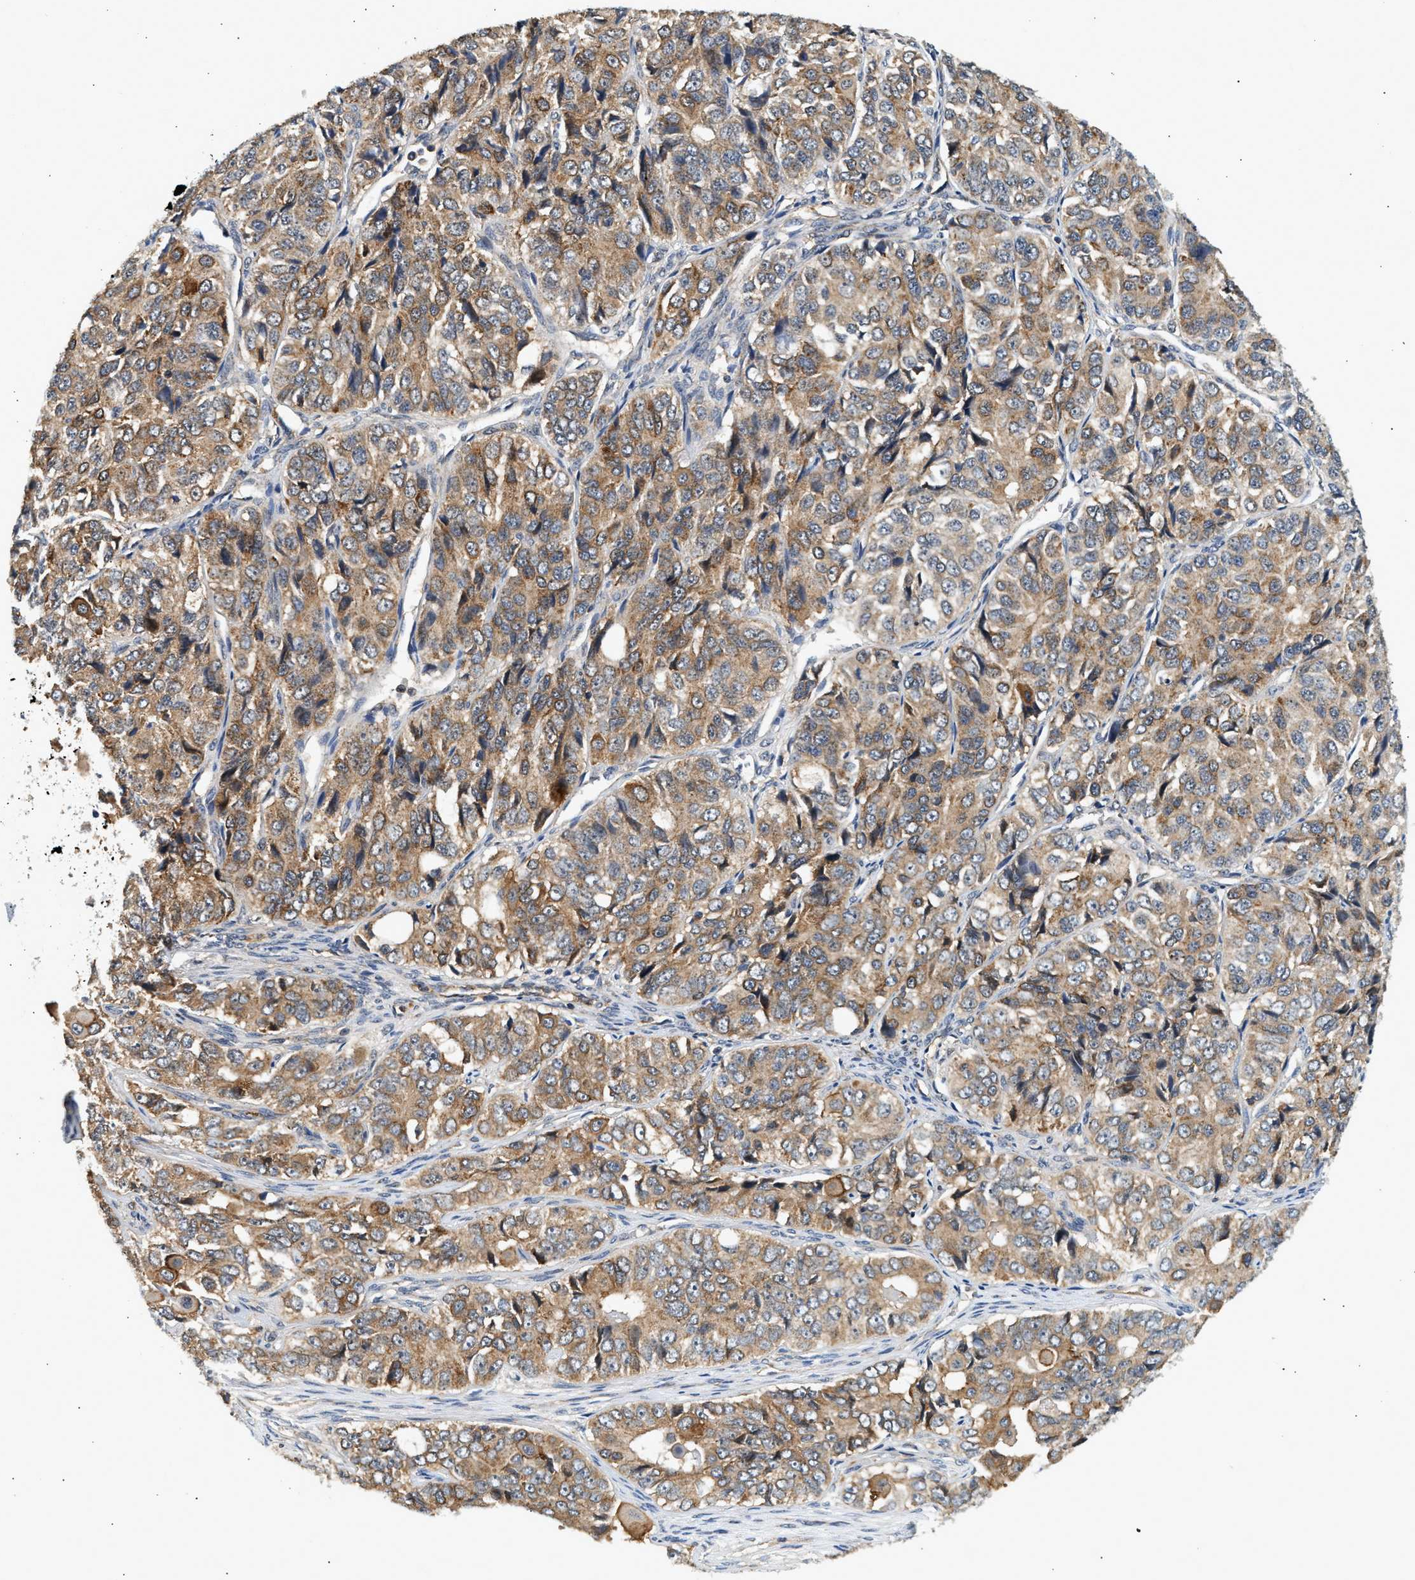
{"staining": {"intensity": "moderate", "quantity": ">75%", "location": "cytoplasmic/membranous"}, "tissue": "ovarian cancer", "cell_type": "Tumor cells", "image_type": "cancer", "snomed": [{"axis": "morphology", "description": "Carcinoma, endometroid"}, {"axis": "topography", "description": "Ovary"}], "caption": "Immunohistochemistry micrograph of neoplastic tissue: human ovarian cancer (endometroid carcinoma) stained using immunohistochemistry (IHC) shows medium levels of moderate protein expression localized specifically in the cytoplasmic/membranous of tumor cells, appearing as a cytoplasmic/membranous brown color.", "gene": "DUSP14", "patient": {"sex": "female", "age": 51}}